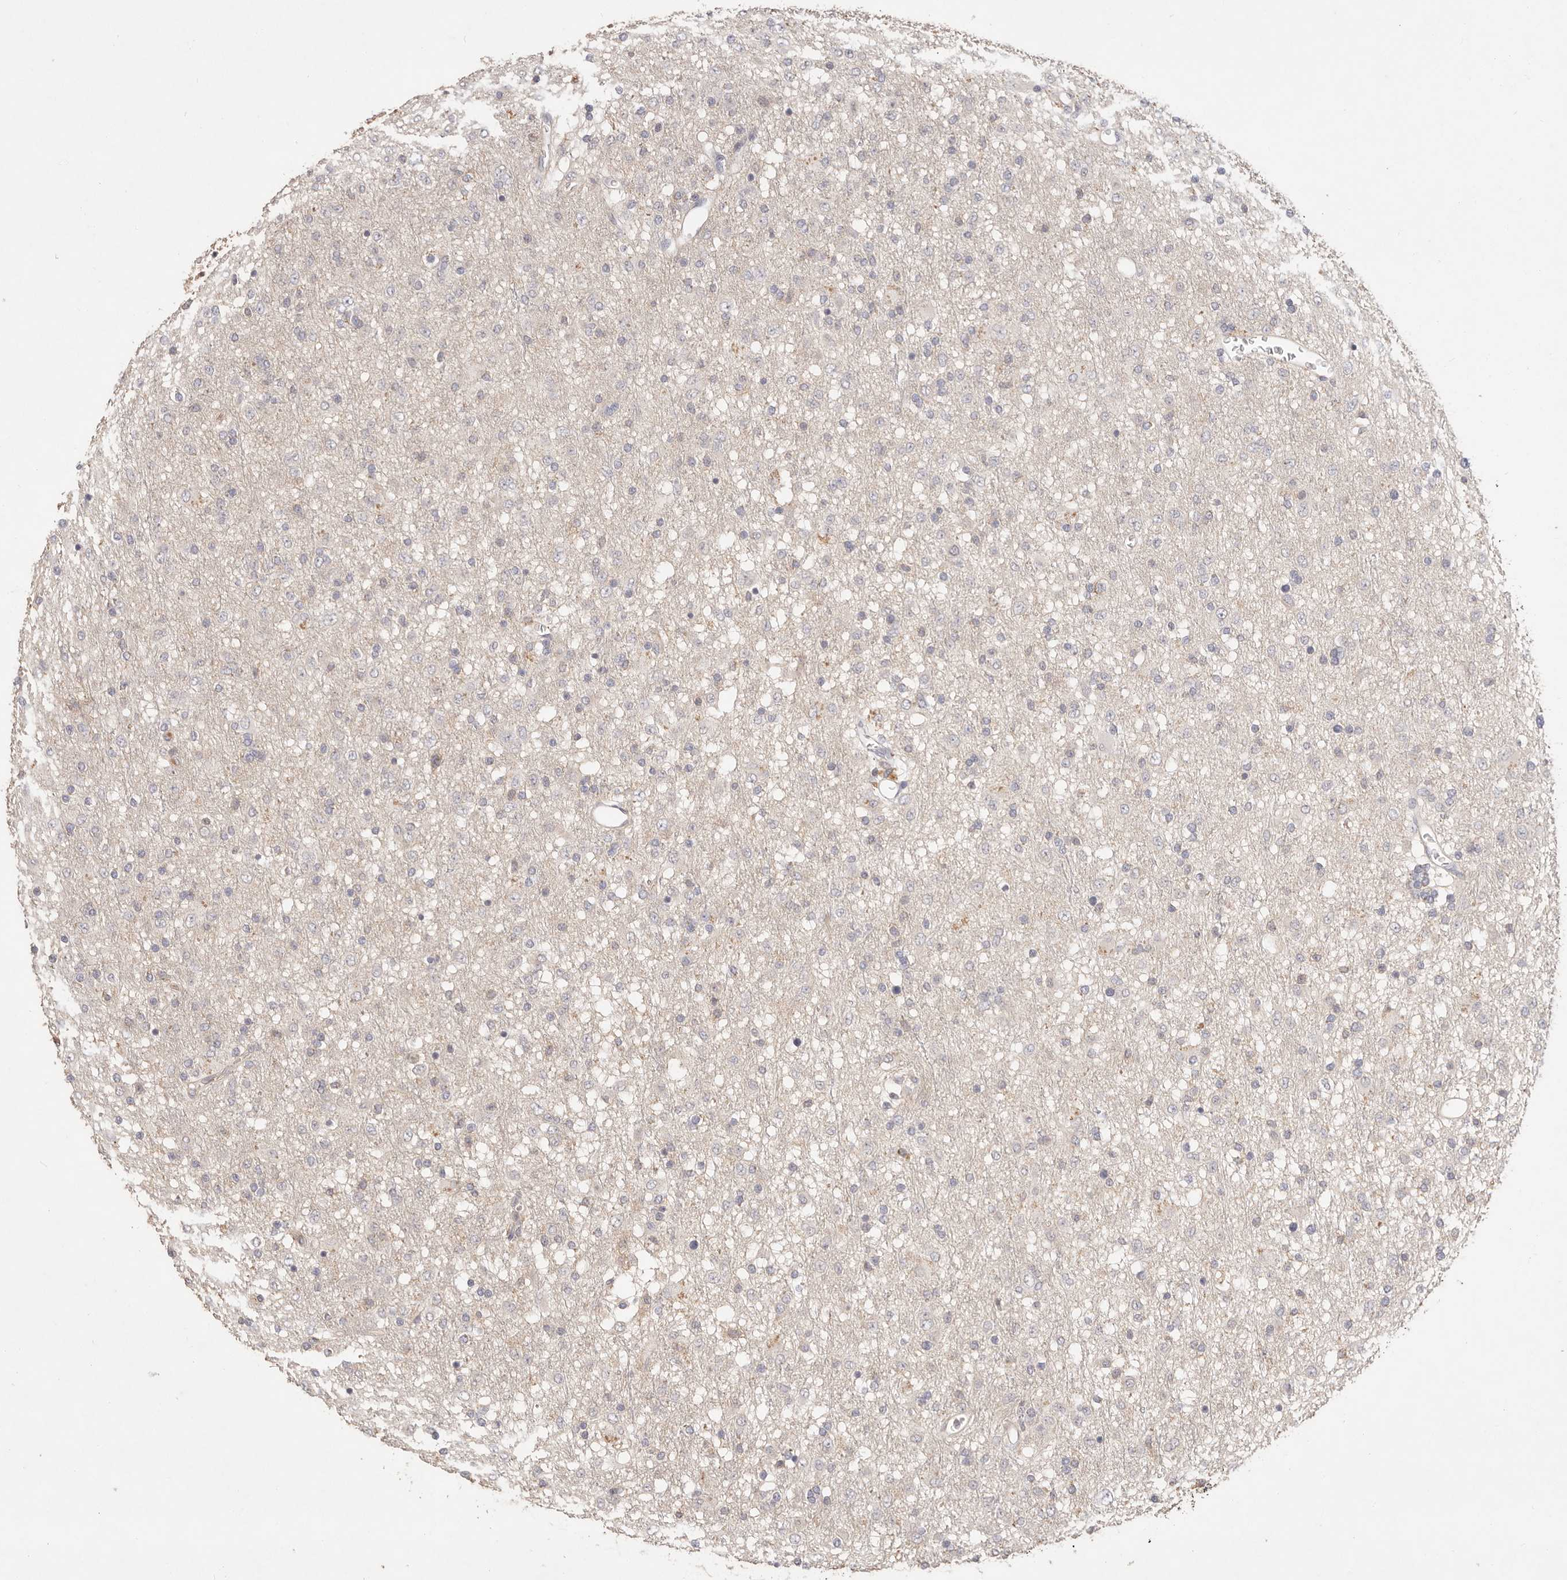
{"staining": {"intensity": "negative", "quantity": "none", "location": "none"}, "tissue": "glioma", "cell_type": "Tumor cells", "image_type": "cancer", "snomed": [{"axis": "morphology", "description": "Glioma, malignant, Low grade"}, {"axis": "topography", "description": "Brain"}], "caption": "DAB (3,3'-diaminobenzidine) immunohistochemical staining of human malignant low-grade glioma reveals no significant staining in tumor cells.", "gene": "CXADR", "patient": {"sex": "male", "age": 65}}